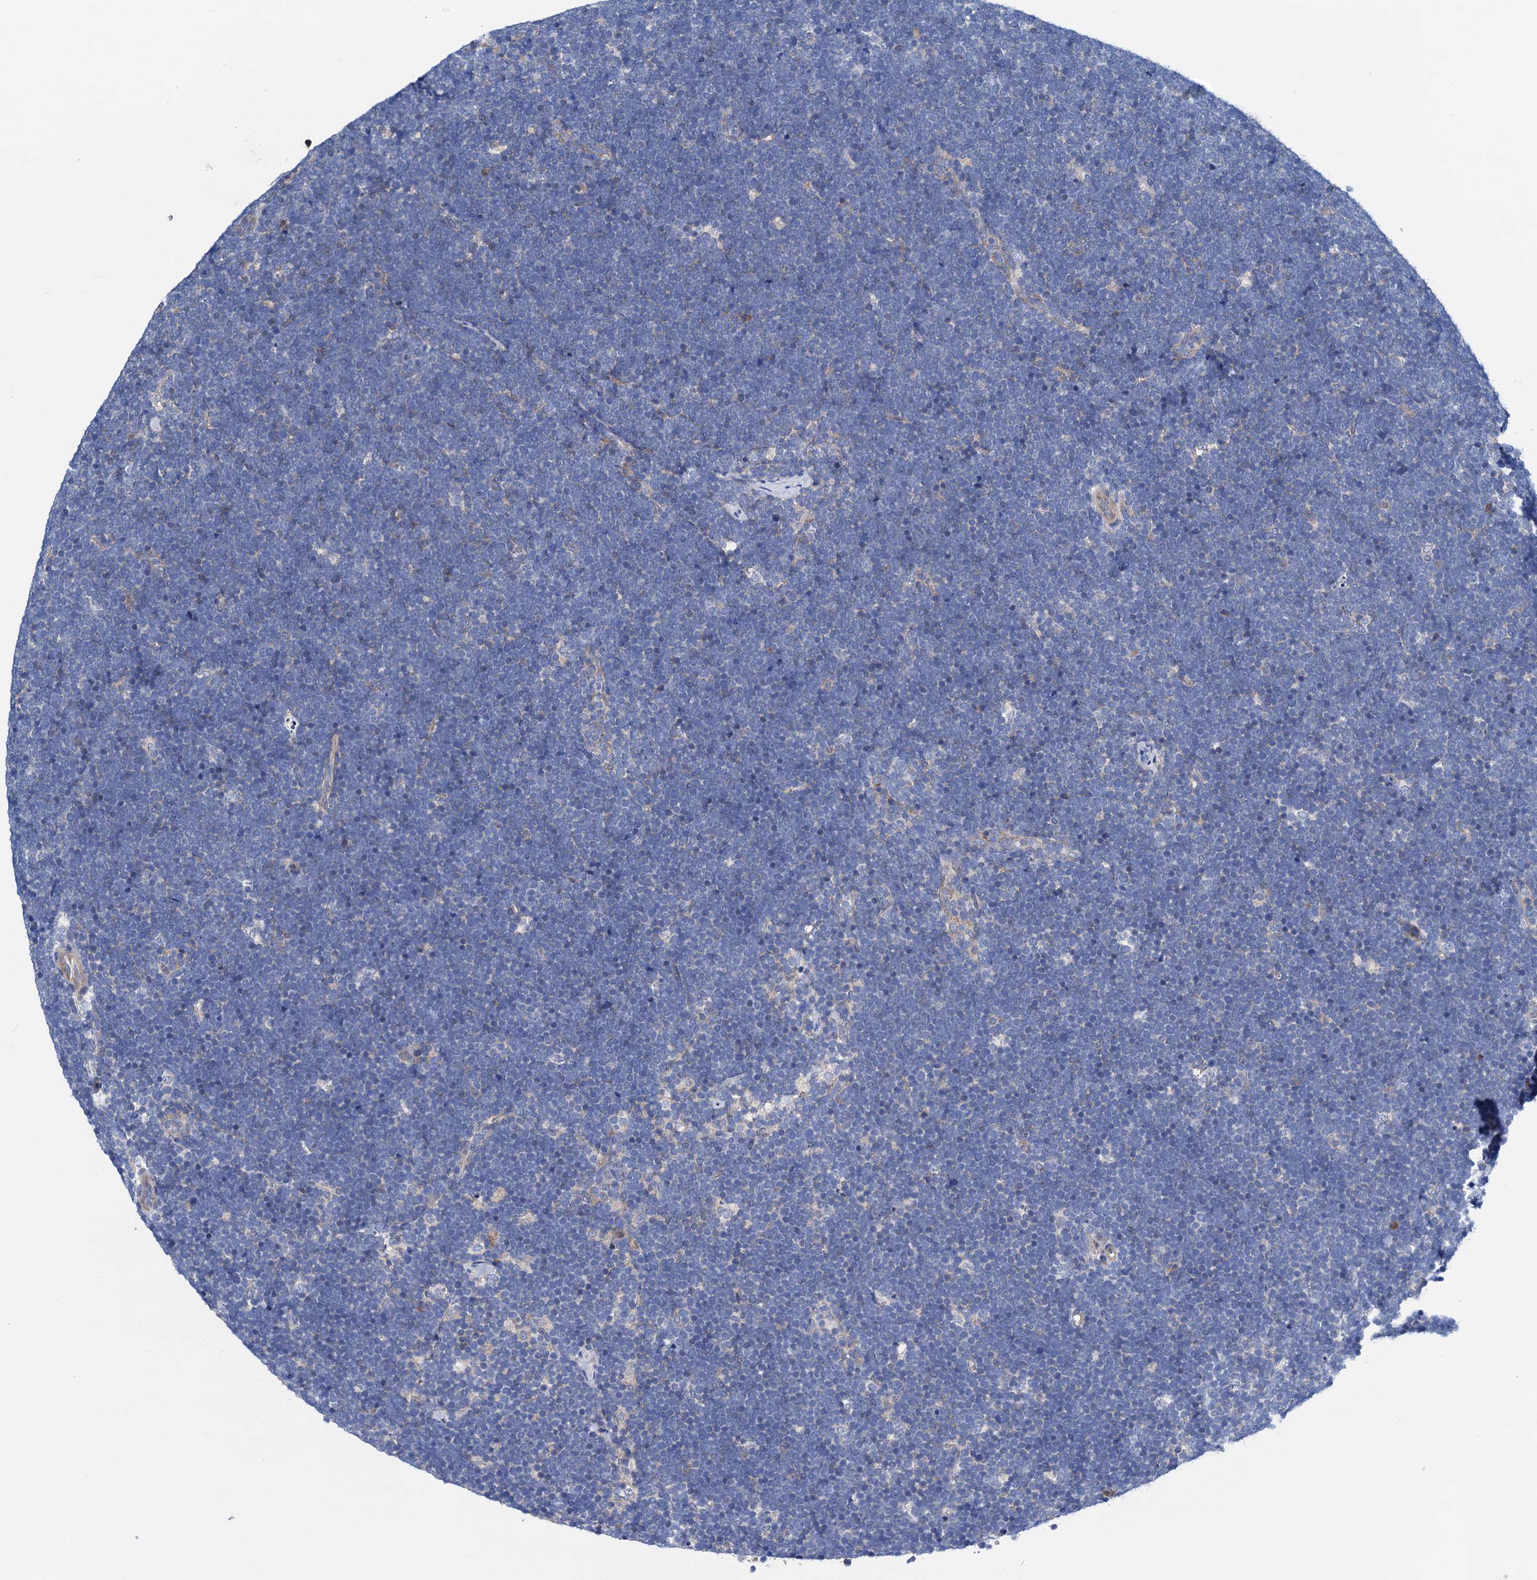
{"staining": {"intensity": "negative", "quantity": "none", "location": "none"}, "tissue": "lymphoma", "cell_type": "Tumor cells", "image_type": "cancer", "snomed": [{"axis": "morphology", "description": "Malignant lymphoma, non-Hodgkin's type, High grade"}, {"axis": "topography", "description": "Lymph node"}], "caption": "A photomicrograph of human lymphoma is negative for staining in tumor cells. (Brightfield microscopy of DAB (3,3'-diaminobenzidine) immunohistochemistry at high magnification).", "gene": "GCOM1", "patient": {"sex": "male", "age": 13}}